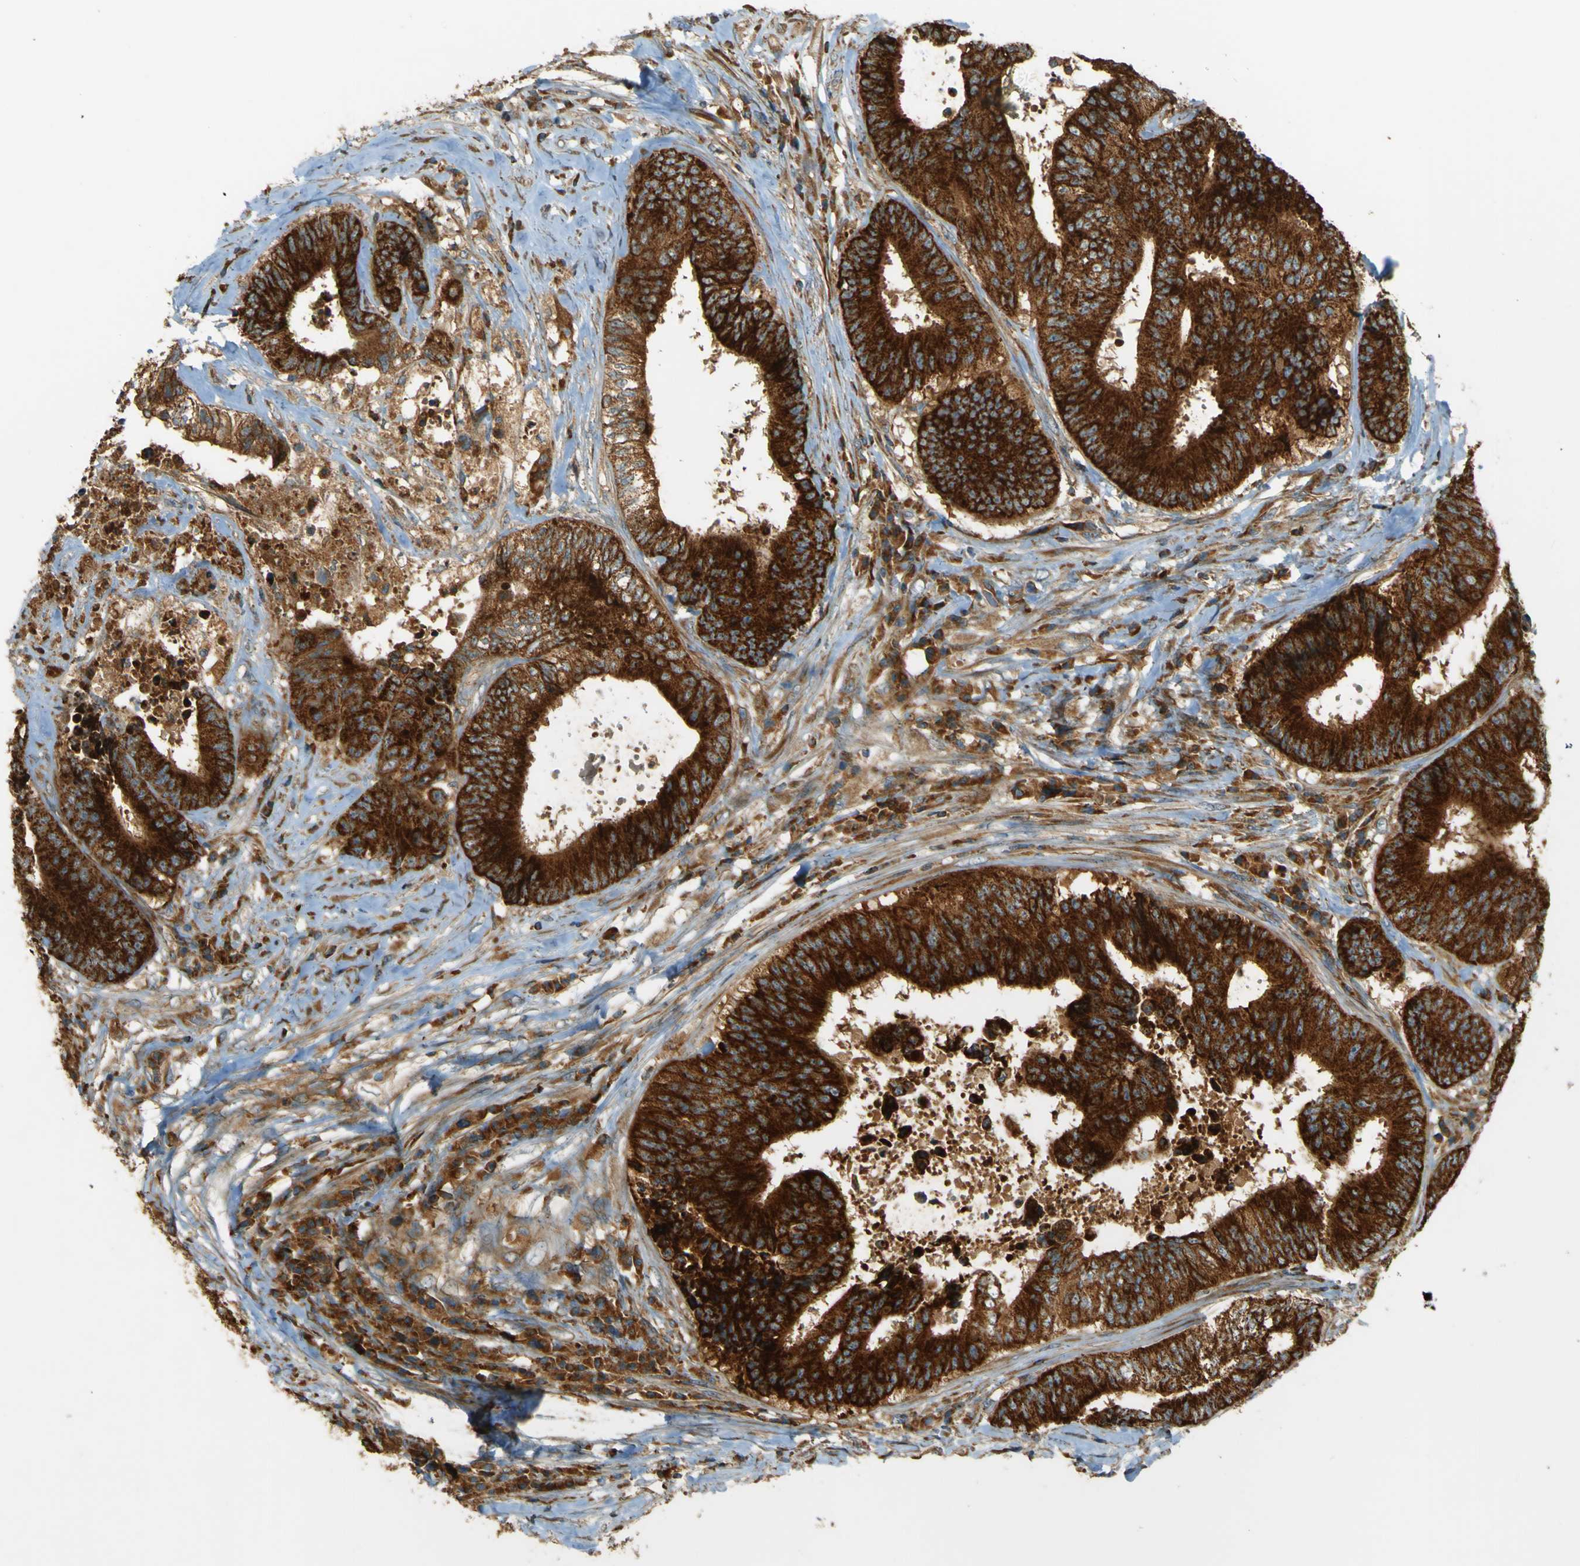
{"staining": {"intensity": "strong", "quantity": ">75%", "location": "cytoplasmic/membranous"}, "tissue": "colorectal cancer", "cell_type": "Tumor cells", "image_type": "cancer", "snomed": [{"axis": "morphology", "description": "Adenocarcinoma, NOS"}, {"axis": "topography", "description": "Rectum"}], "caption": "Immunohistochemical staining of human colorectal adenocarcinoma displays high levels of strong cytoplasmic/membranous positivity in about >75% of tumor cells. (Brightfield microscopy of DAB IHC at high magnification).", "gene": "DNAJC5", "patient": {"sex": "male", "age": 72}}